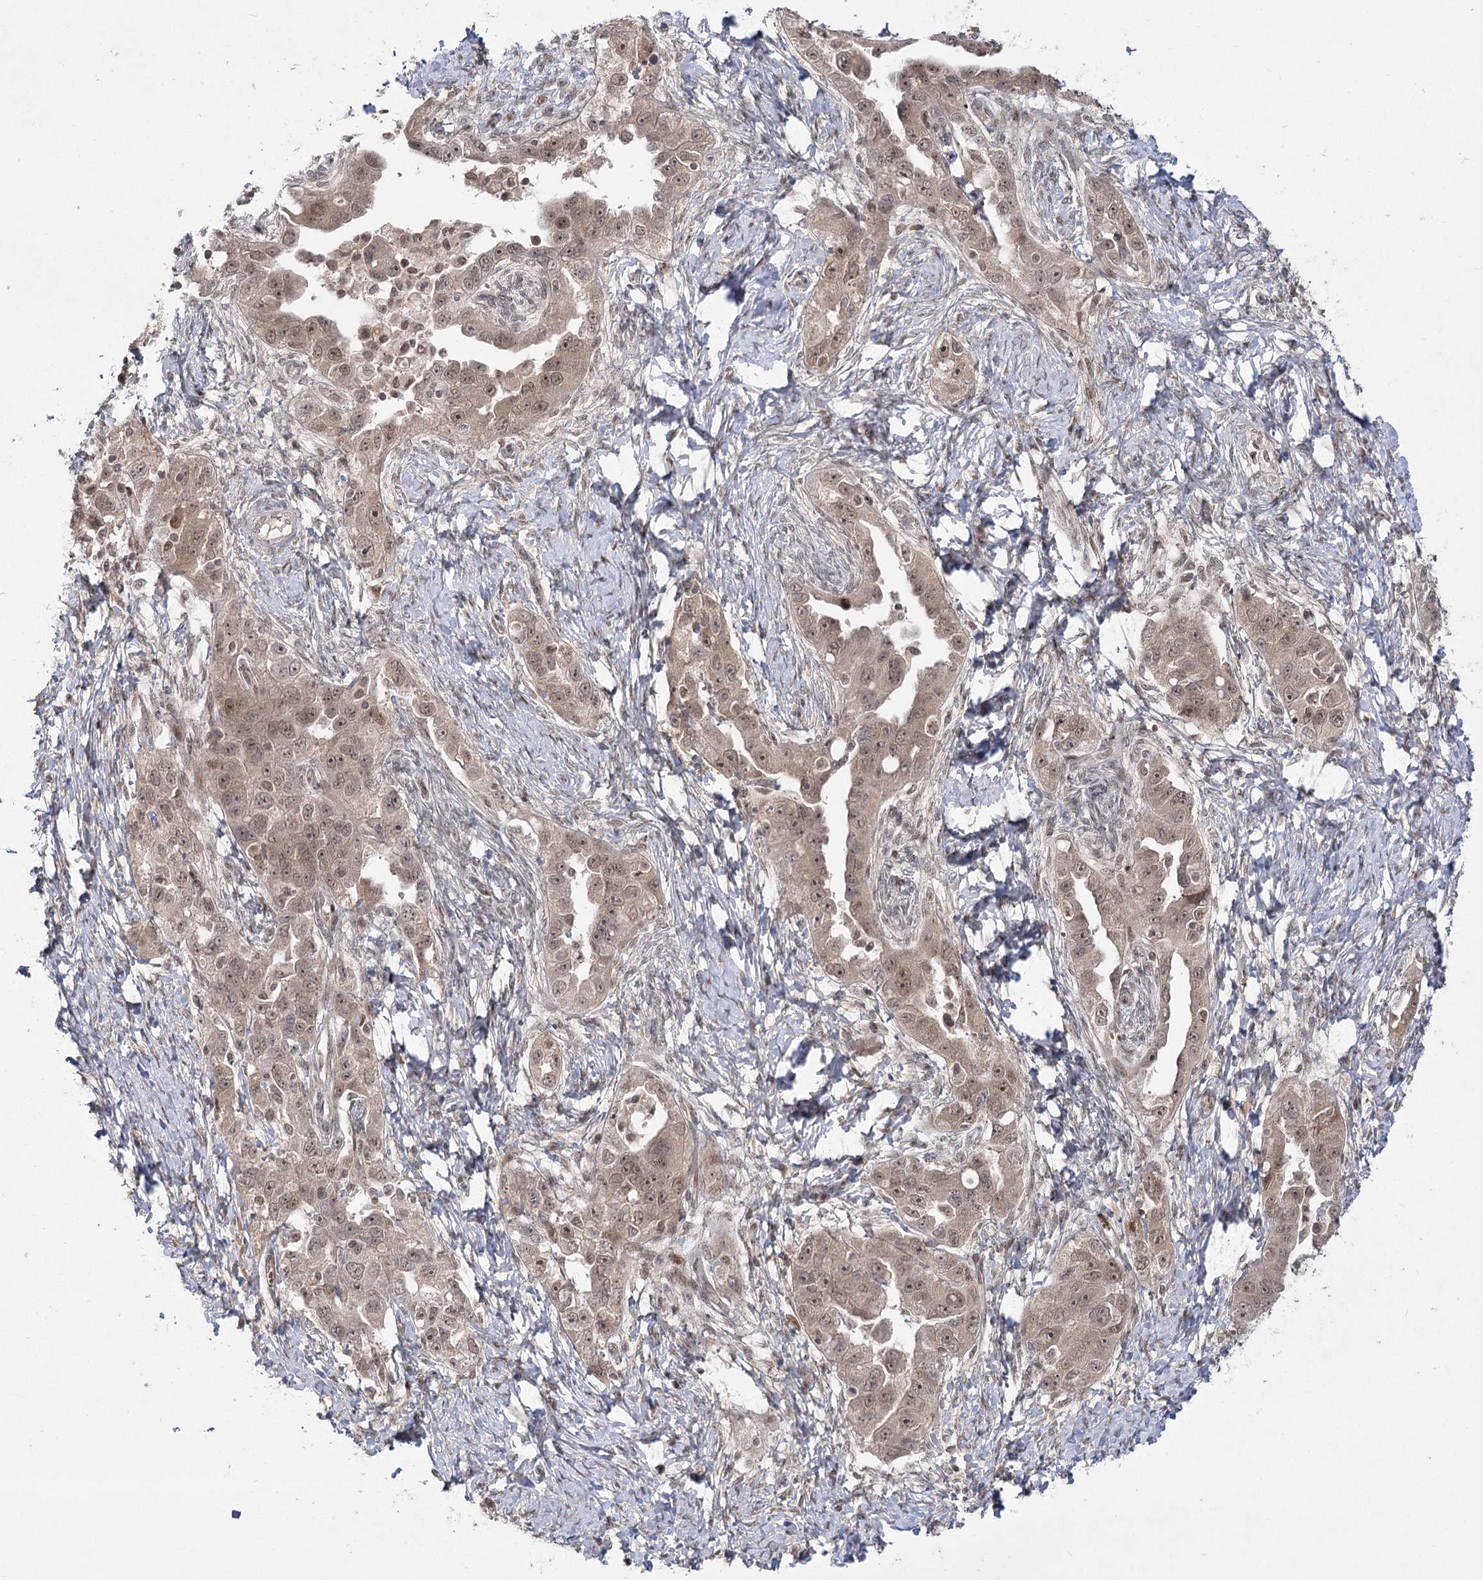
{"staining": {"intensity": "moderate", "quantity": ">75%", "location": "cytoplasmic/membranous,nuclear"}, "tissue": "ovarian cancer", "cell_type": "Tumor cells", "image_type": "cancer", "snomed": [{"axis": "morphology", "description": "Carcinoma, NOS"}, {"axis": "morphology", "description": "Cystadenocarcinoma, serous, NOS"}, {"axis": "topography", "description": "Ovary"}], "caption": "Human ovarian carcinoma stained with a protein marker displays moderate staining in tumor cells.", "gene": "HELQ", "patient": {"sex": "female", "age": 69}}